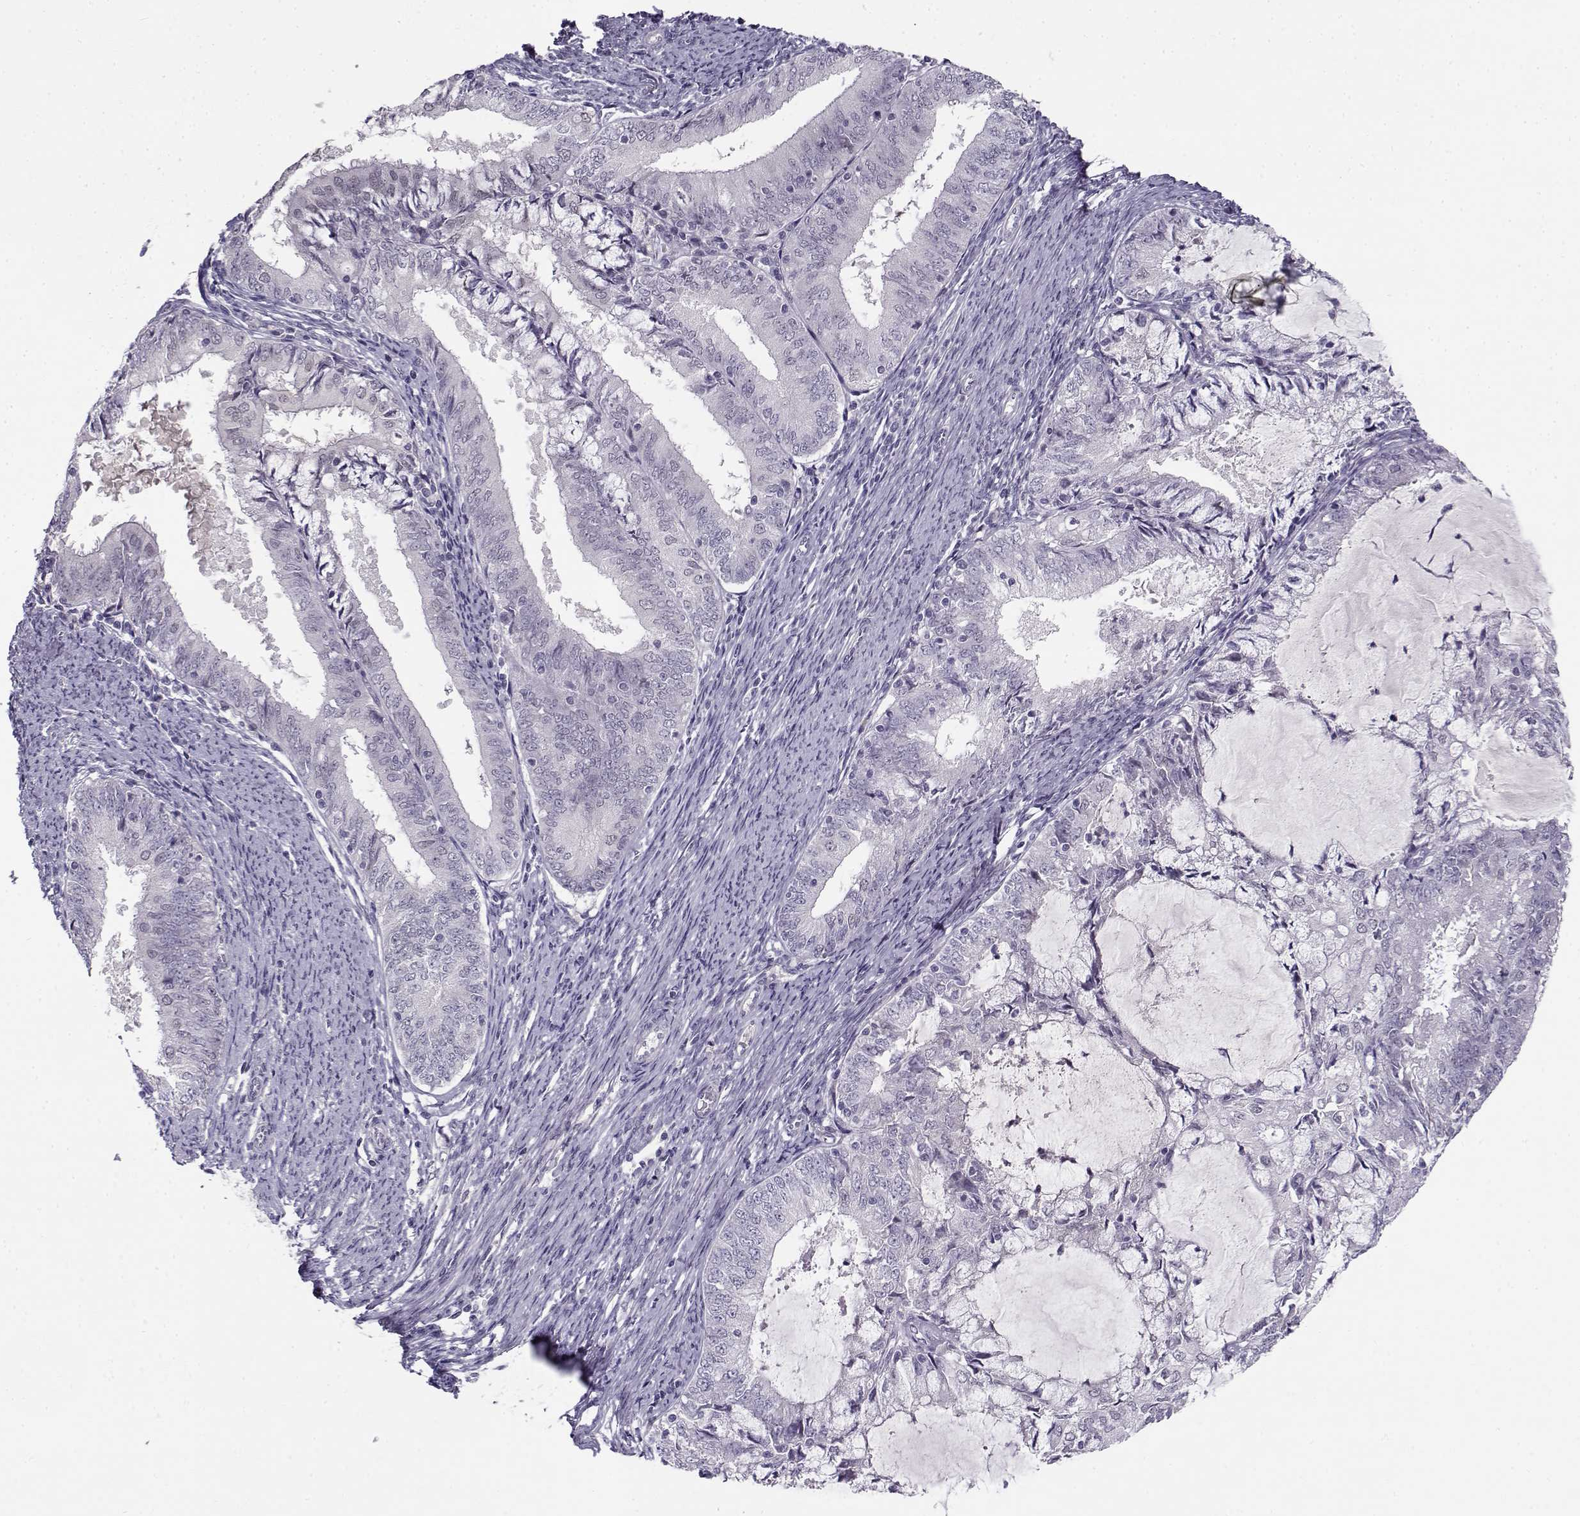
{"staining": {"intensity": "negative", "quantity": "none", "location": "none"}, "tissue": "endometrial cancer", "cell_type": "Tumor cells", "image_type": "cancer", "snomed": [{"axis": "morphology", "description": "Adenocarcinoma, NOS"}, {"axis": "topography", "description": "Endometrium"}], "caption": "This is an immunohistochemistry image of human endometrial cancer. There is no positivity in tumor cells.", "gene": "C16orf86", "patient": {"sex": "female", "age": 57}}